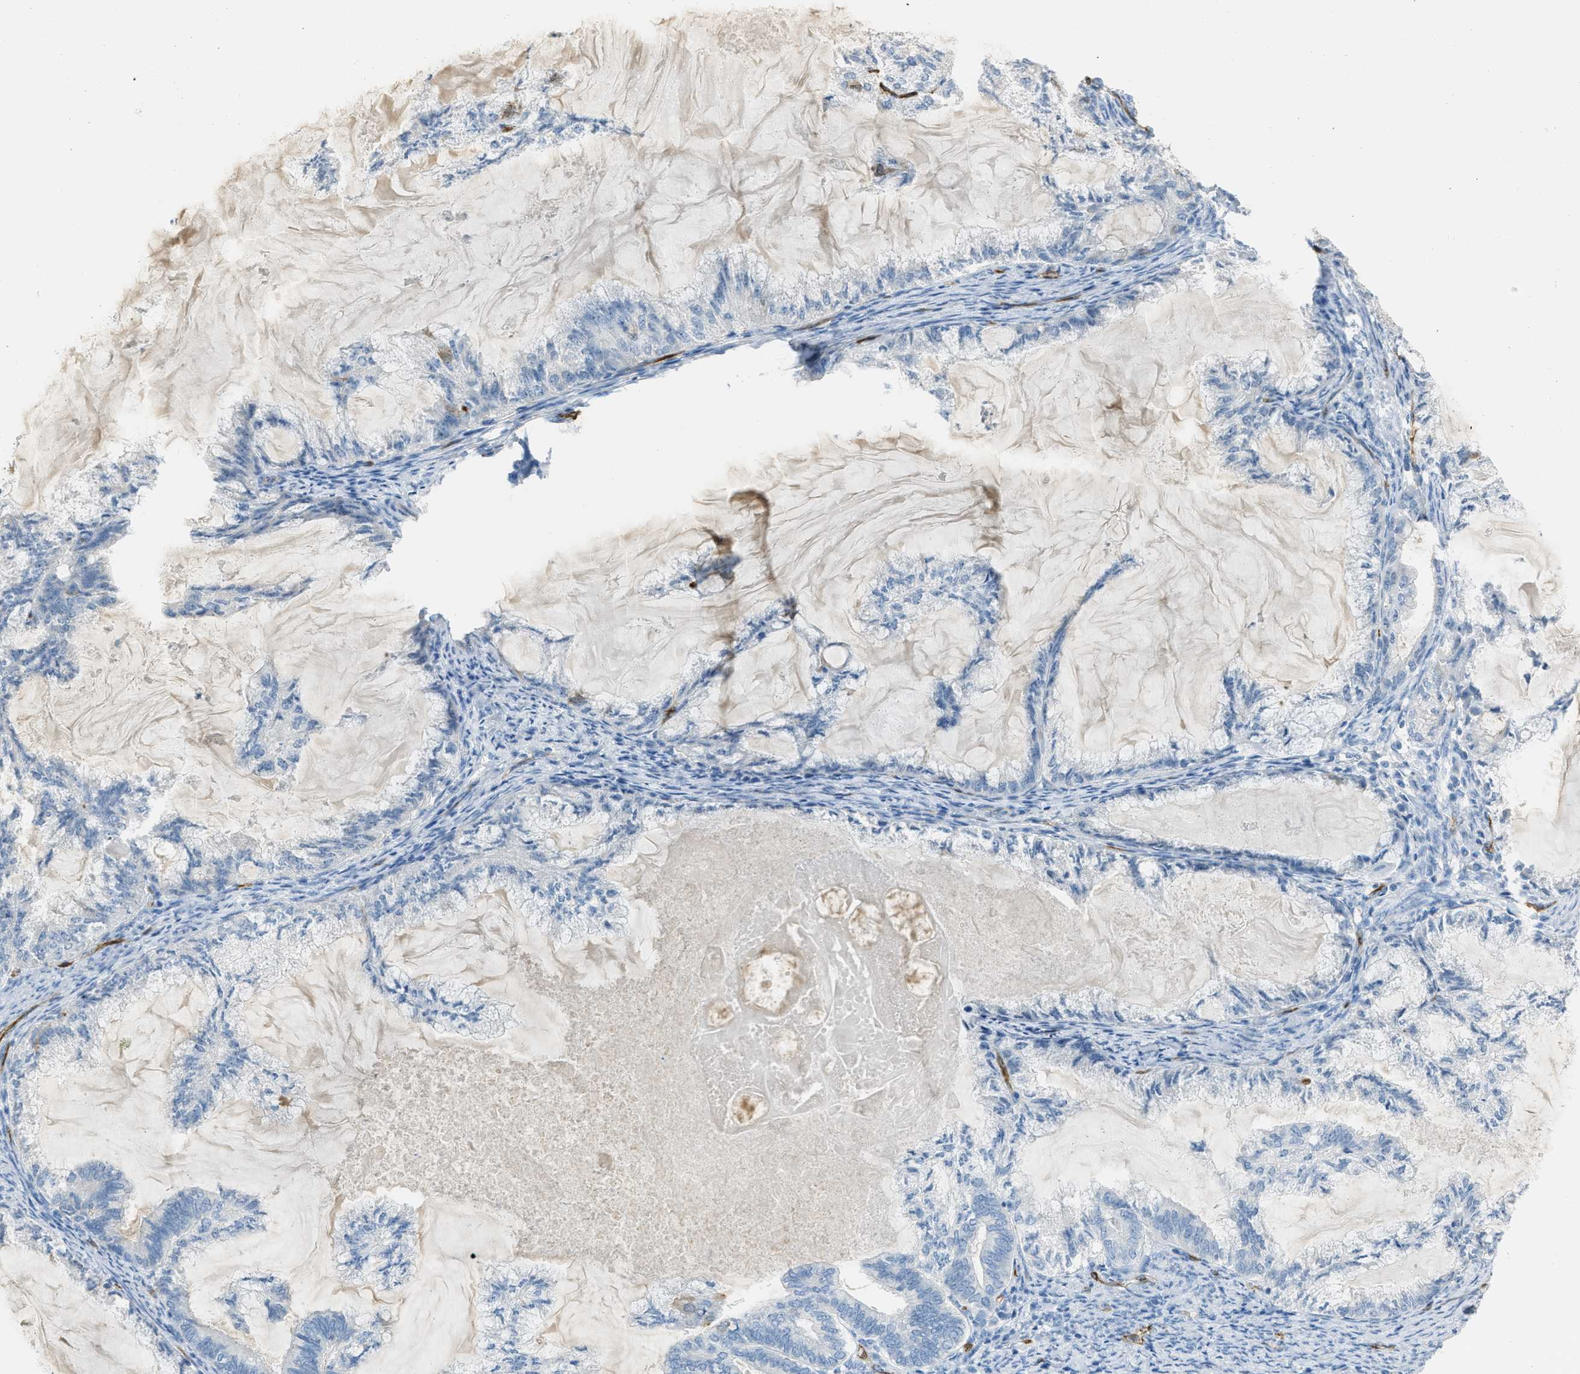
{"staining": {"intensity": "negative", "quantity": "none", "location": "none"}, "tissue": "endometrial cancer", "cell_type": "Tumor cells", "image_type": "cancer", "snomed": [{"axis": "morphology", "description": "Adenocarcinoma, NOS"}, {"axis": "topography", "description": "Endometrium"}], "caption": "An image of endometrial cancer (adenocarcinoma) stained for a protein exhibits no brown staining in tumor cells. (DAB immunohistochemistry (IHC) visualized using brightfield microscopy, high magnification).", "gene": "SLC22A15", "patient": {"sex": "female", "age": 86}}